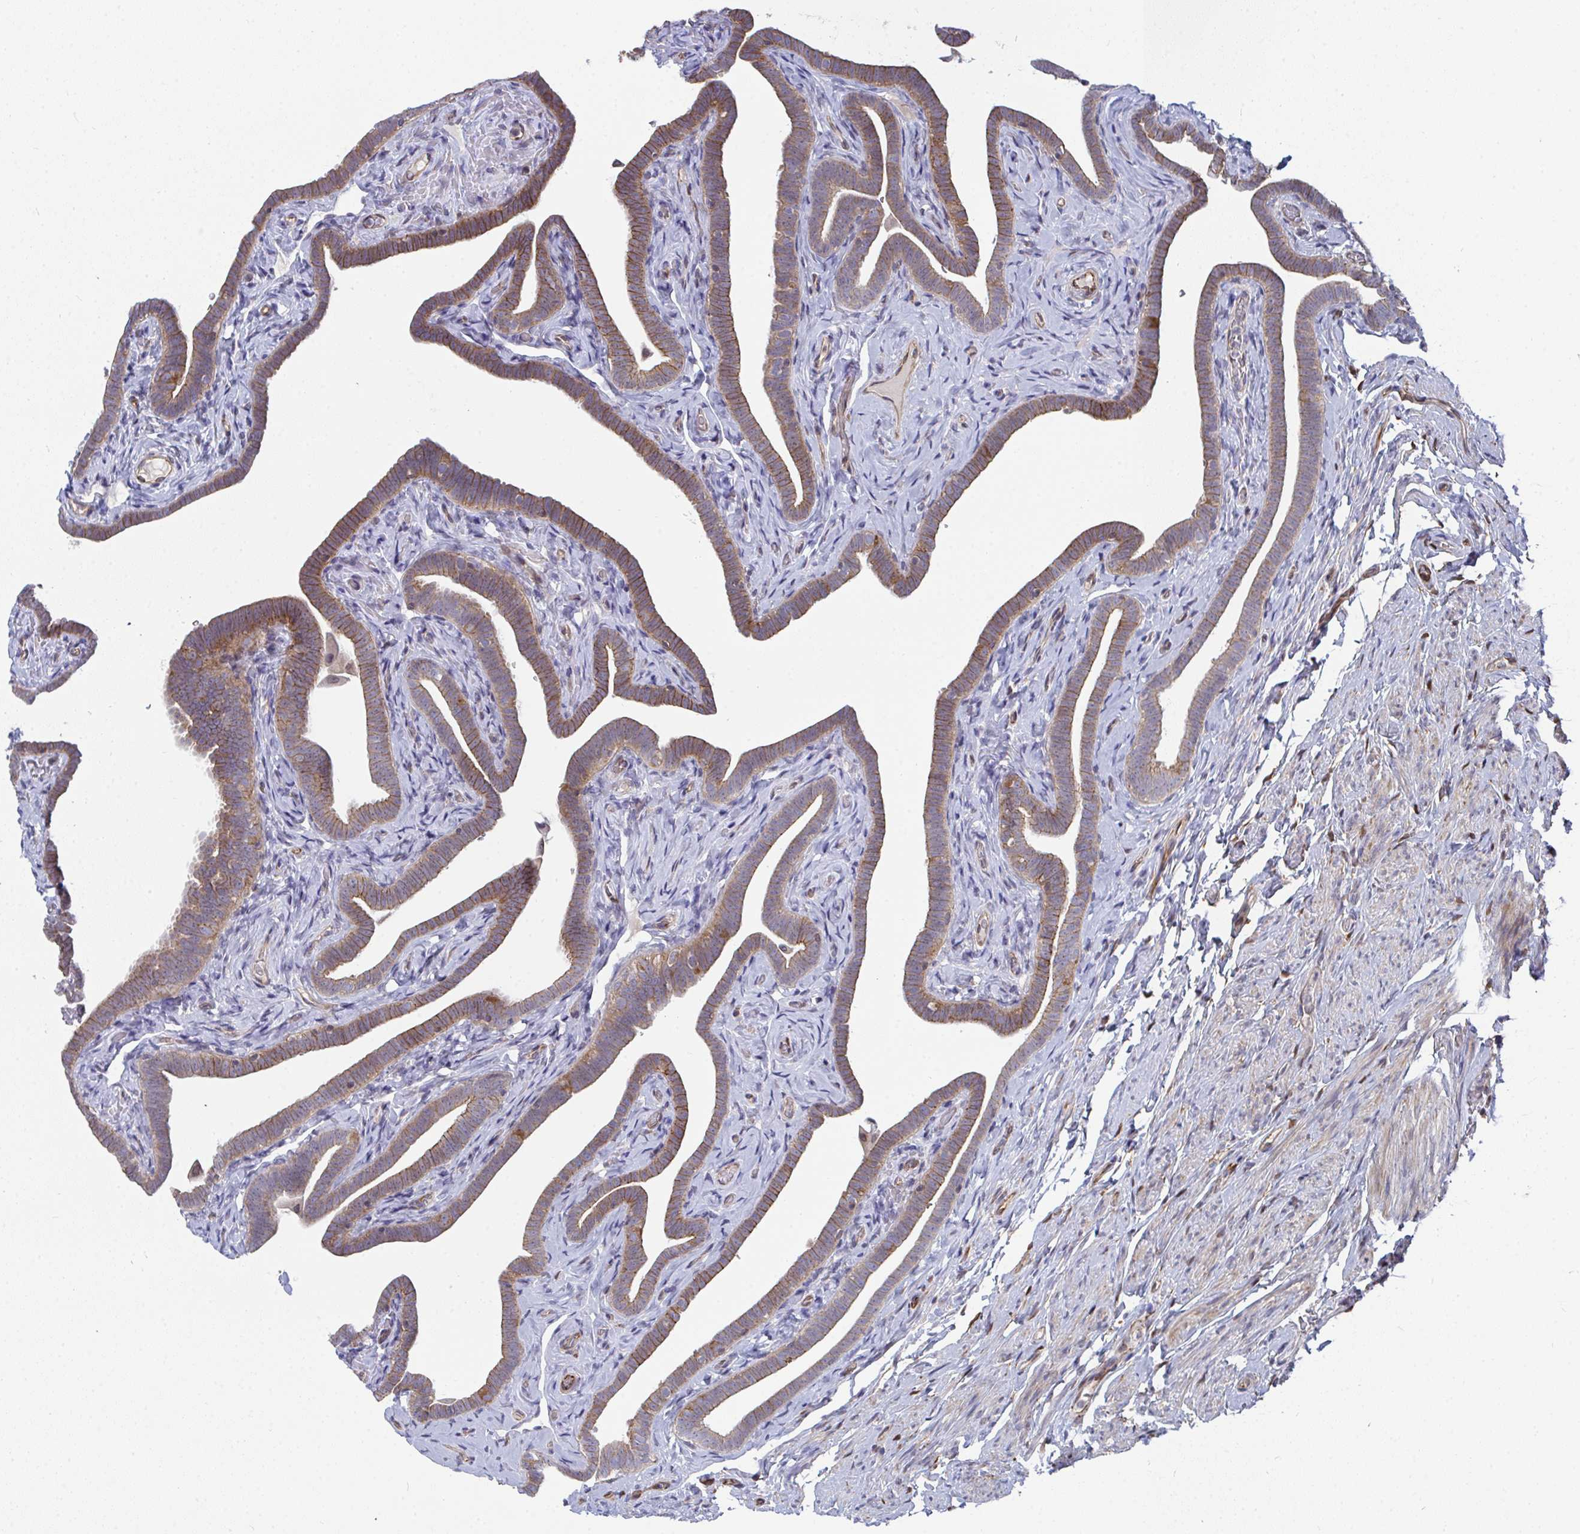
{"staining": {"intensity": "moderate", "quantity": ">75%", "location": "cytoplasmic/membranous"}, "tissue": "fallopian tube", "cell_type": "Glandular cells", "image_type": "normal", "snomed": [{"axis": "morphology", "description": "Normal tissue, NOS"}, {"axis": "topography", "description": "Fallopian tube"}], "caption": "A medium amount of moderate cytoplasmic/membranous staining is seen in about >75% of glandular cells in unremarkable fallopian tube. Using DAB (brown) and hematoxylin (blue) stains, captured at high magnification using brightfield microscopy.", "gene": "EIF1AD", "patient": {"sex": "female", "age": 69}}